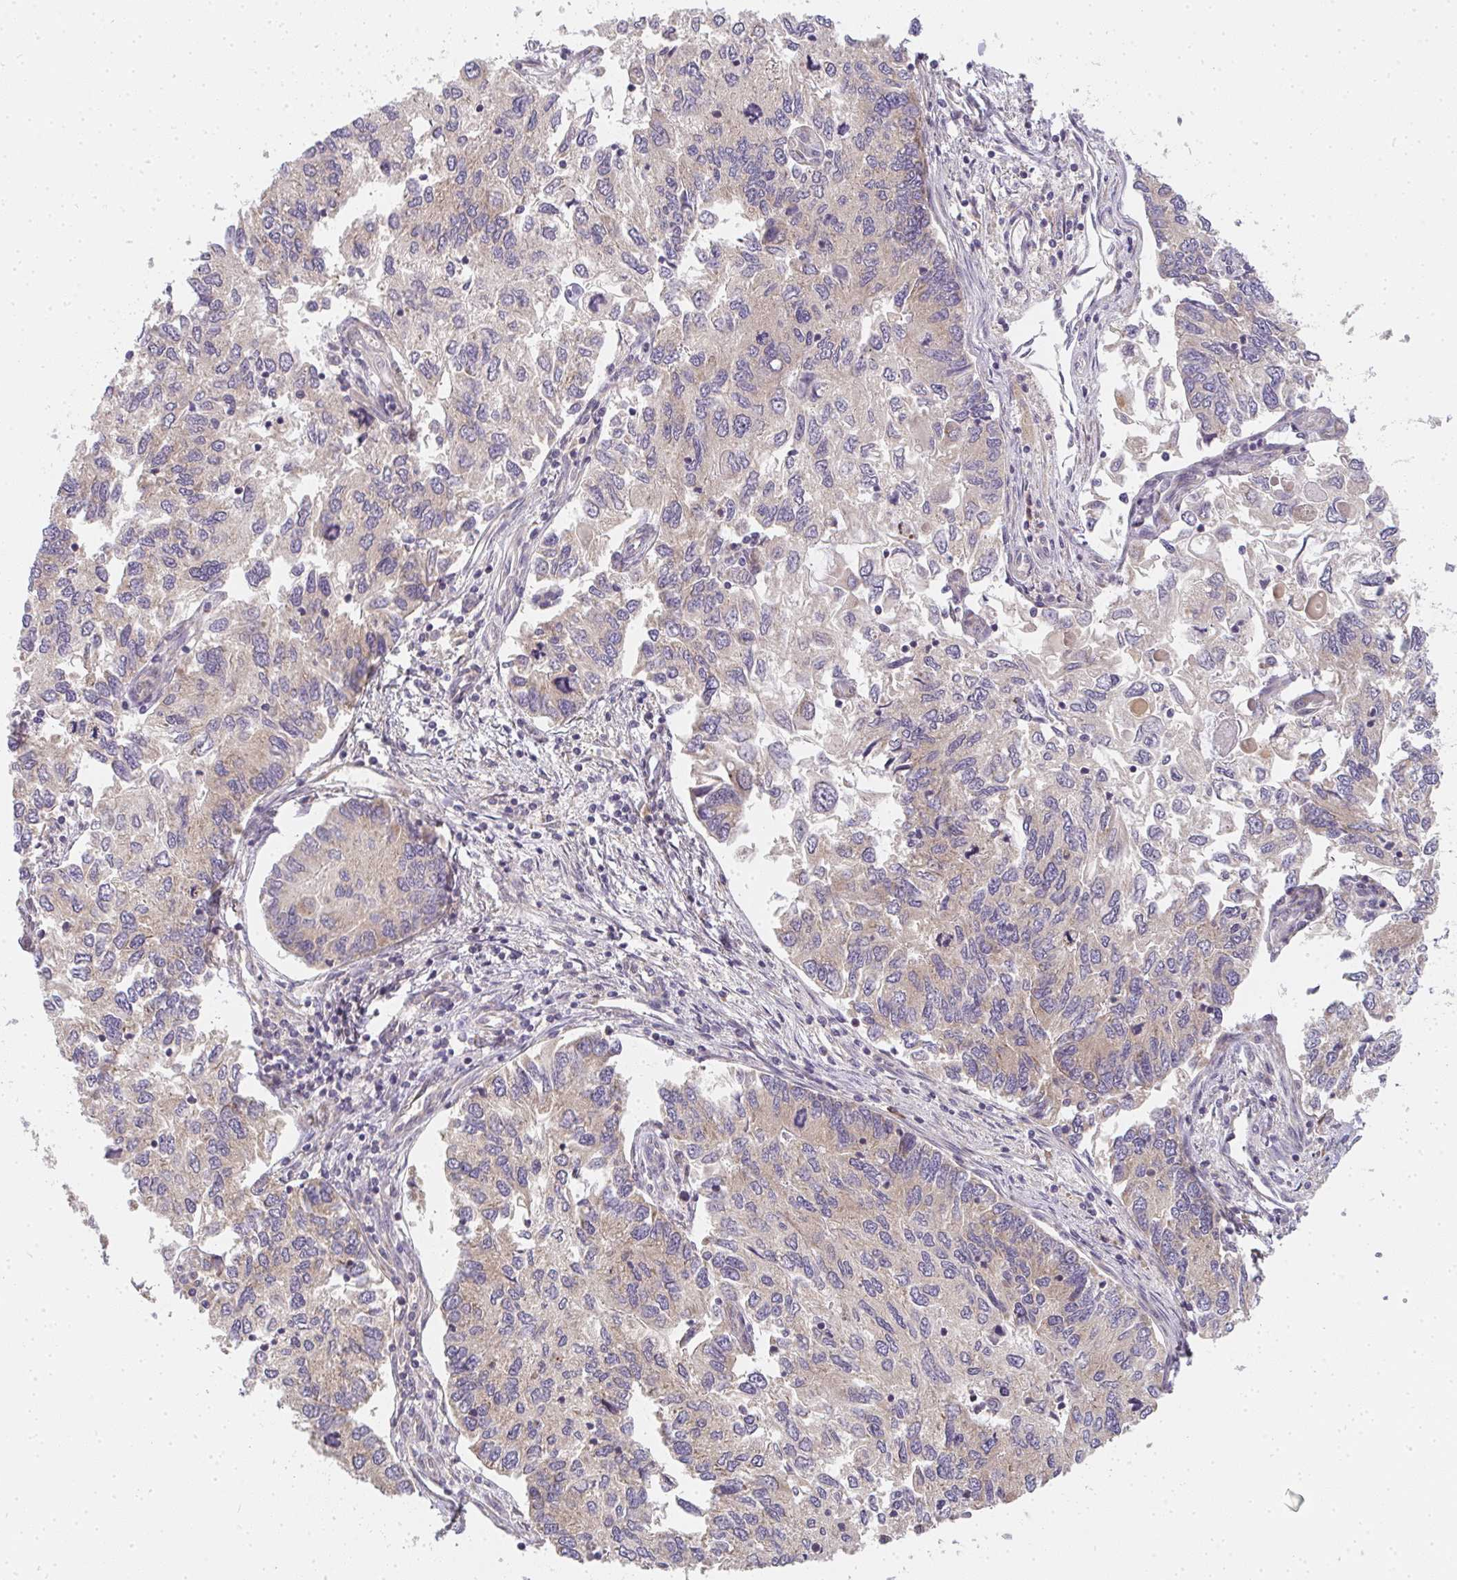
{"staining": {"intensity": "moderate", "quantity": "25%-75%", "location": "cytoplasmic/membranous"}, "tissue": "endometrial cancer", "cell_type": "Tumor cells", "image_type": "cancer", "snomed": [{"axis": "morphology", "description": "Carcinoma, NOS"}, {"axis": "topography", "description": "Uterus"}], "caption": "Approximately 25%-75% of tumor cells in carcinoma (endometrial) demonstrate moderate cytoplasmic/membranous protein staining as visualized by brown immunohistochemical staining.", "gene": "SLC35B3", "patient": {"sex": "female", "age": 76}}